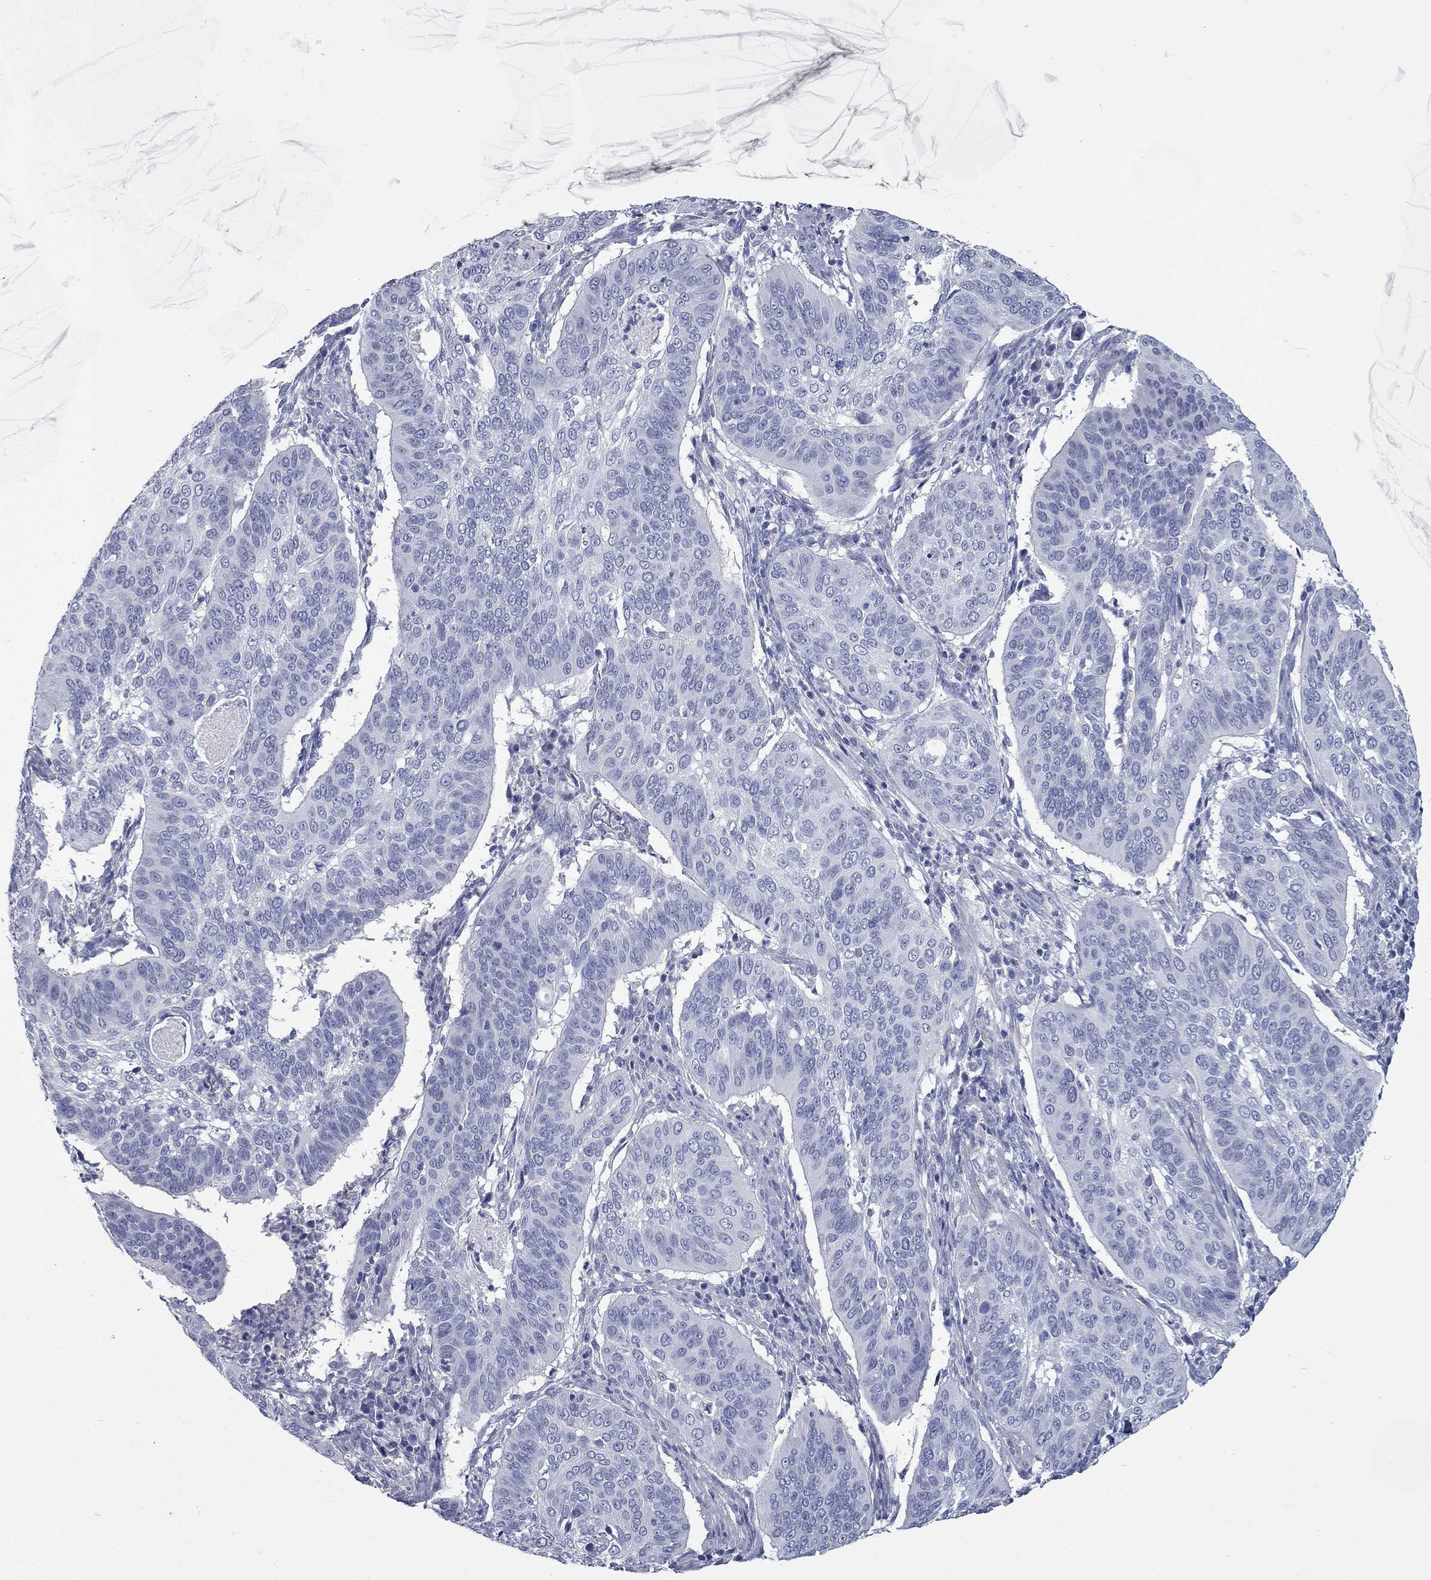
{"staining": {"intensity": "negative", "quantity": "none", "location": "none"}, "tissue": "cervical cancer", "cell_type": "Tumor cells", "image_type": "cancer", "snomed": [{"axis": "morphology", "description": "Normal tissue, NOS"}, {"axis": "morphology", "description": "Squamous cell carcinoma, NOS"}, {"axis": "topography", "description": "Cervix"}], "caption": "Immunohistochemical staining of cervical cancer exhibits no significant expression in tumor cells.", "gene": "KIRREL2", "patient": {"sex": "female", "age": 39}}